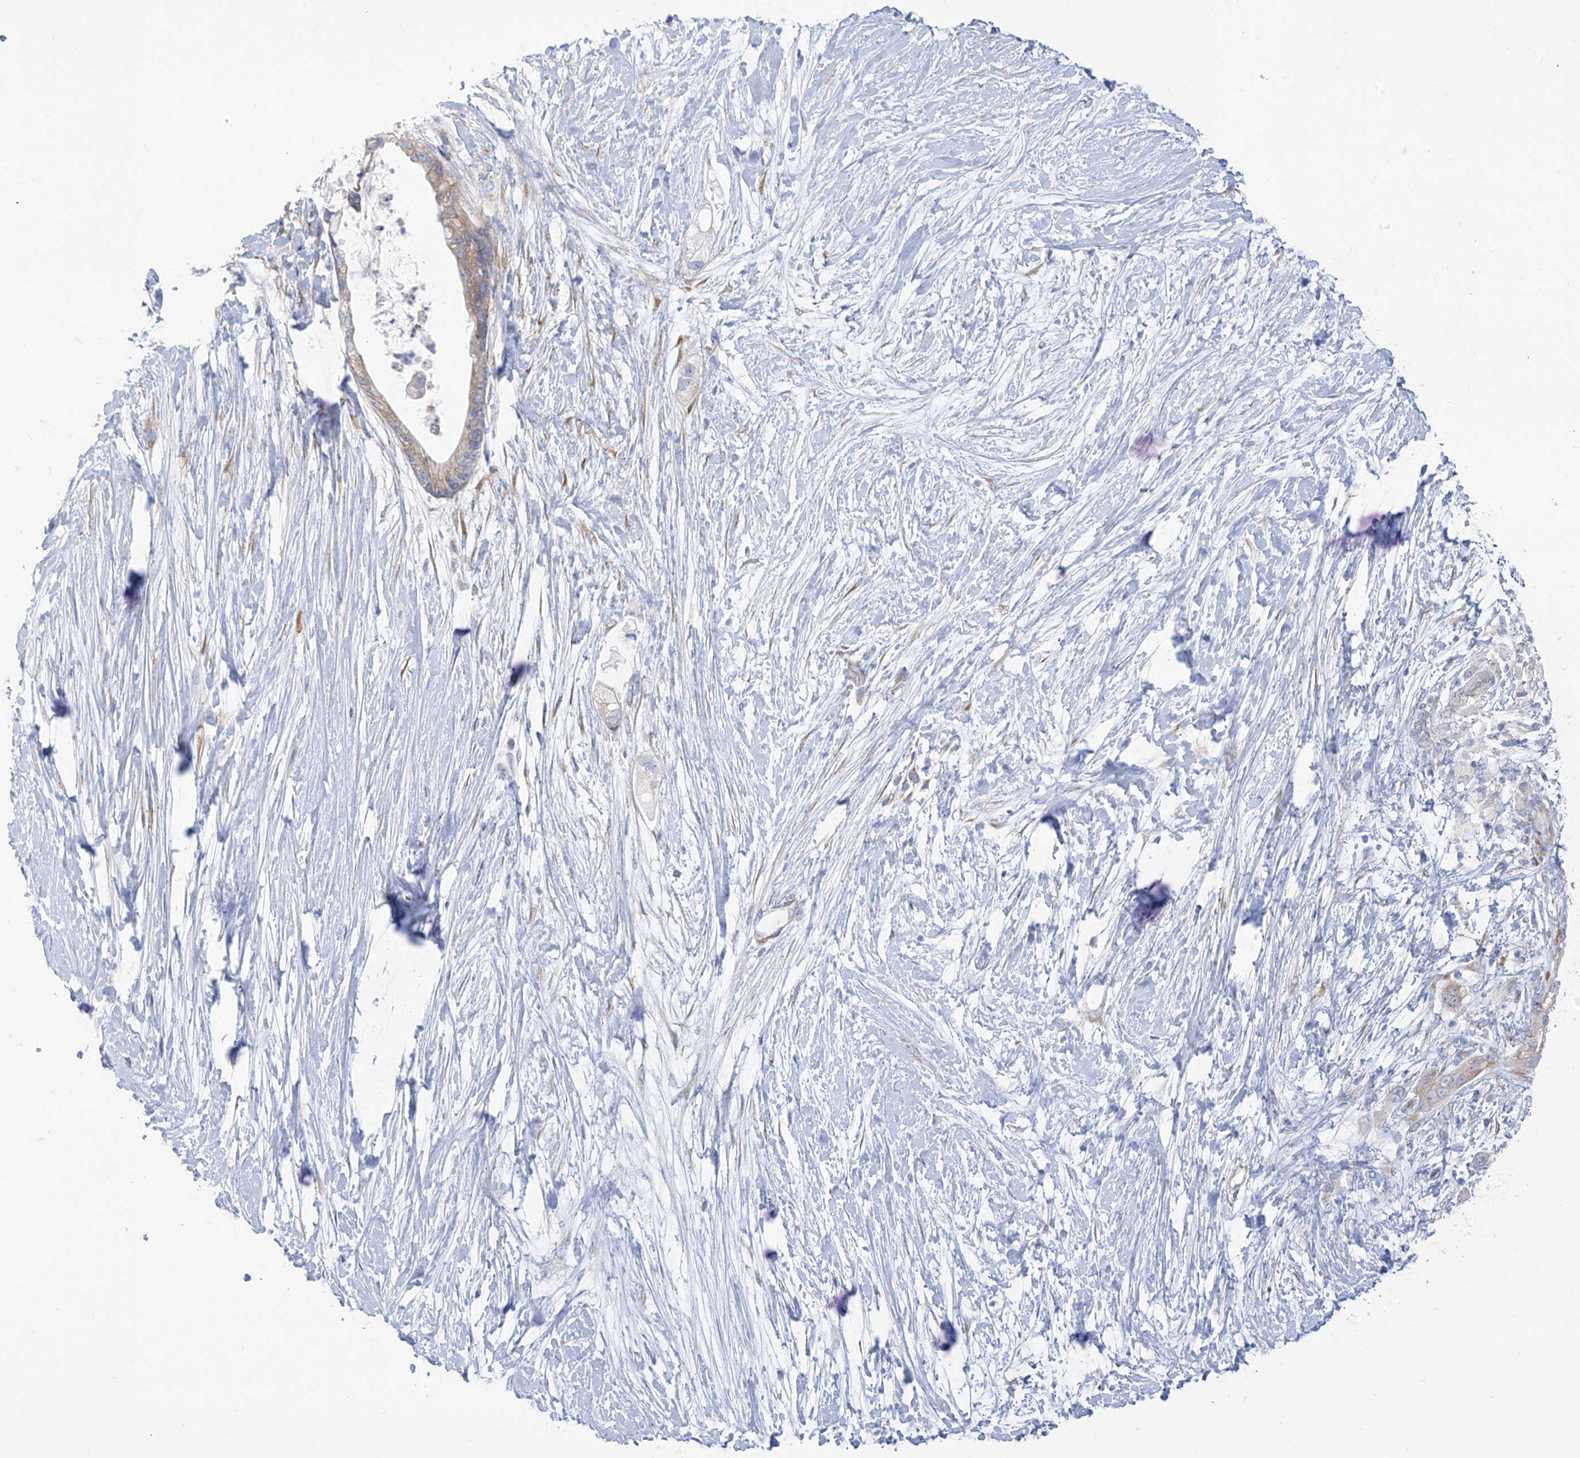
{"staining": {"intensity": "weak", "quantity": "<25%", "location": "cytoplasmic/membranous"}, "tissue": "pancreatic cancer", "cell_type": "Tumor cells", "image_type": "cancer", "snomed": [{"axis": "morphology", "description": "Adenocarcinoma, NOS"}, {"axis": "topography", "description": "Pancreas"}], "caption": "IHC of human pancreatic cancer (adenocarcinoma) displays no staining in tumor cells. (DAB immunohistochemistry with hematoxylin counter stain).", "gene": "RCN2", "patient": {"sex": "male", "age": 53}}